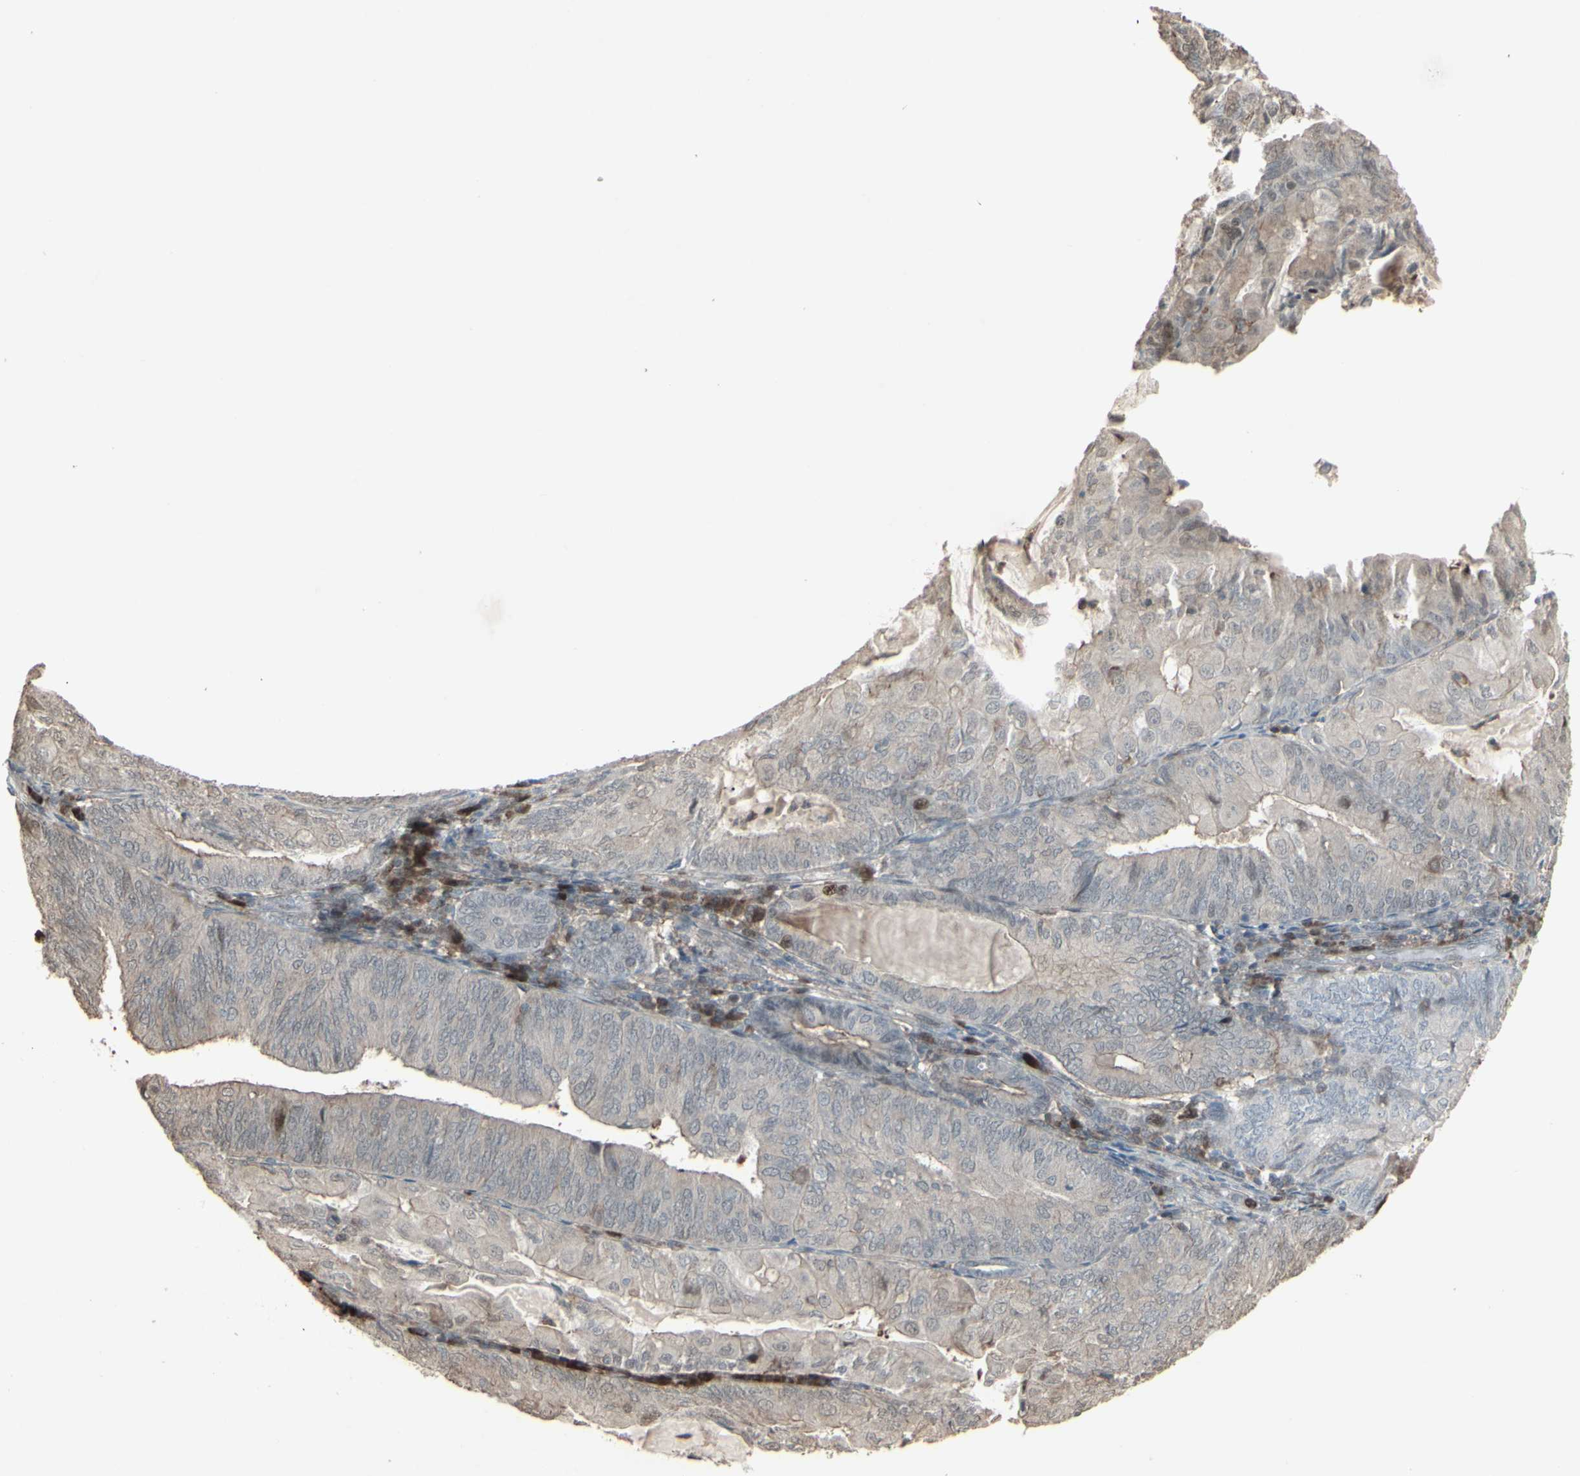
{"staining": {"intensity": "weak", "quantity": ">75%", "location": "cytoplasmic/membranous"}, "tissue": "endometrial cancer", "cell_type": "Tumor cells", "image_type": "cancer", "snomed": [{"axis": "morphology", "description": "Adenocarcinoma, NOS"}, {"axis": "topography", "description": "Endometrium"}], "caption": "Immunohistochemical staining of human adenocarcinoma (endometrial) demonstrates low levels of weak cytoplasmic/membranous protein expression in approximately >75% of tumor cells.", "gene": "CD33", "patient": {"sex": "female", "age": 81}}